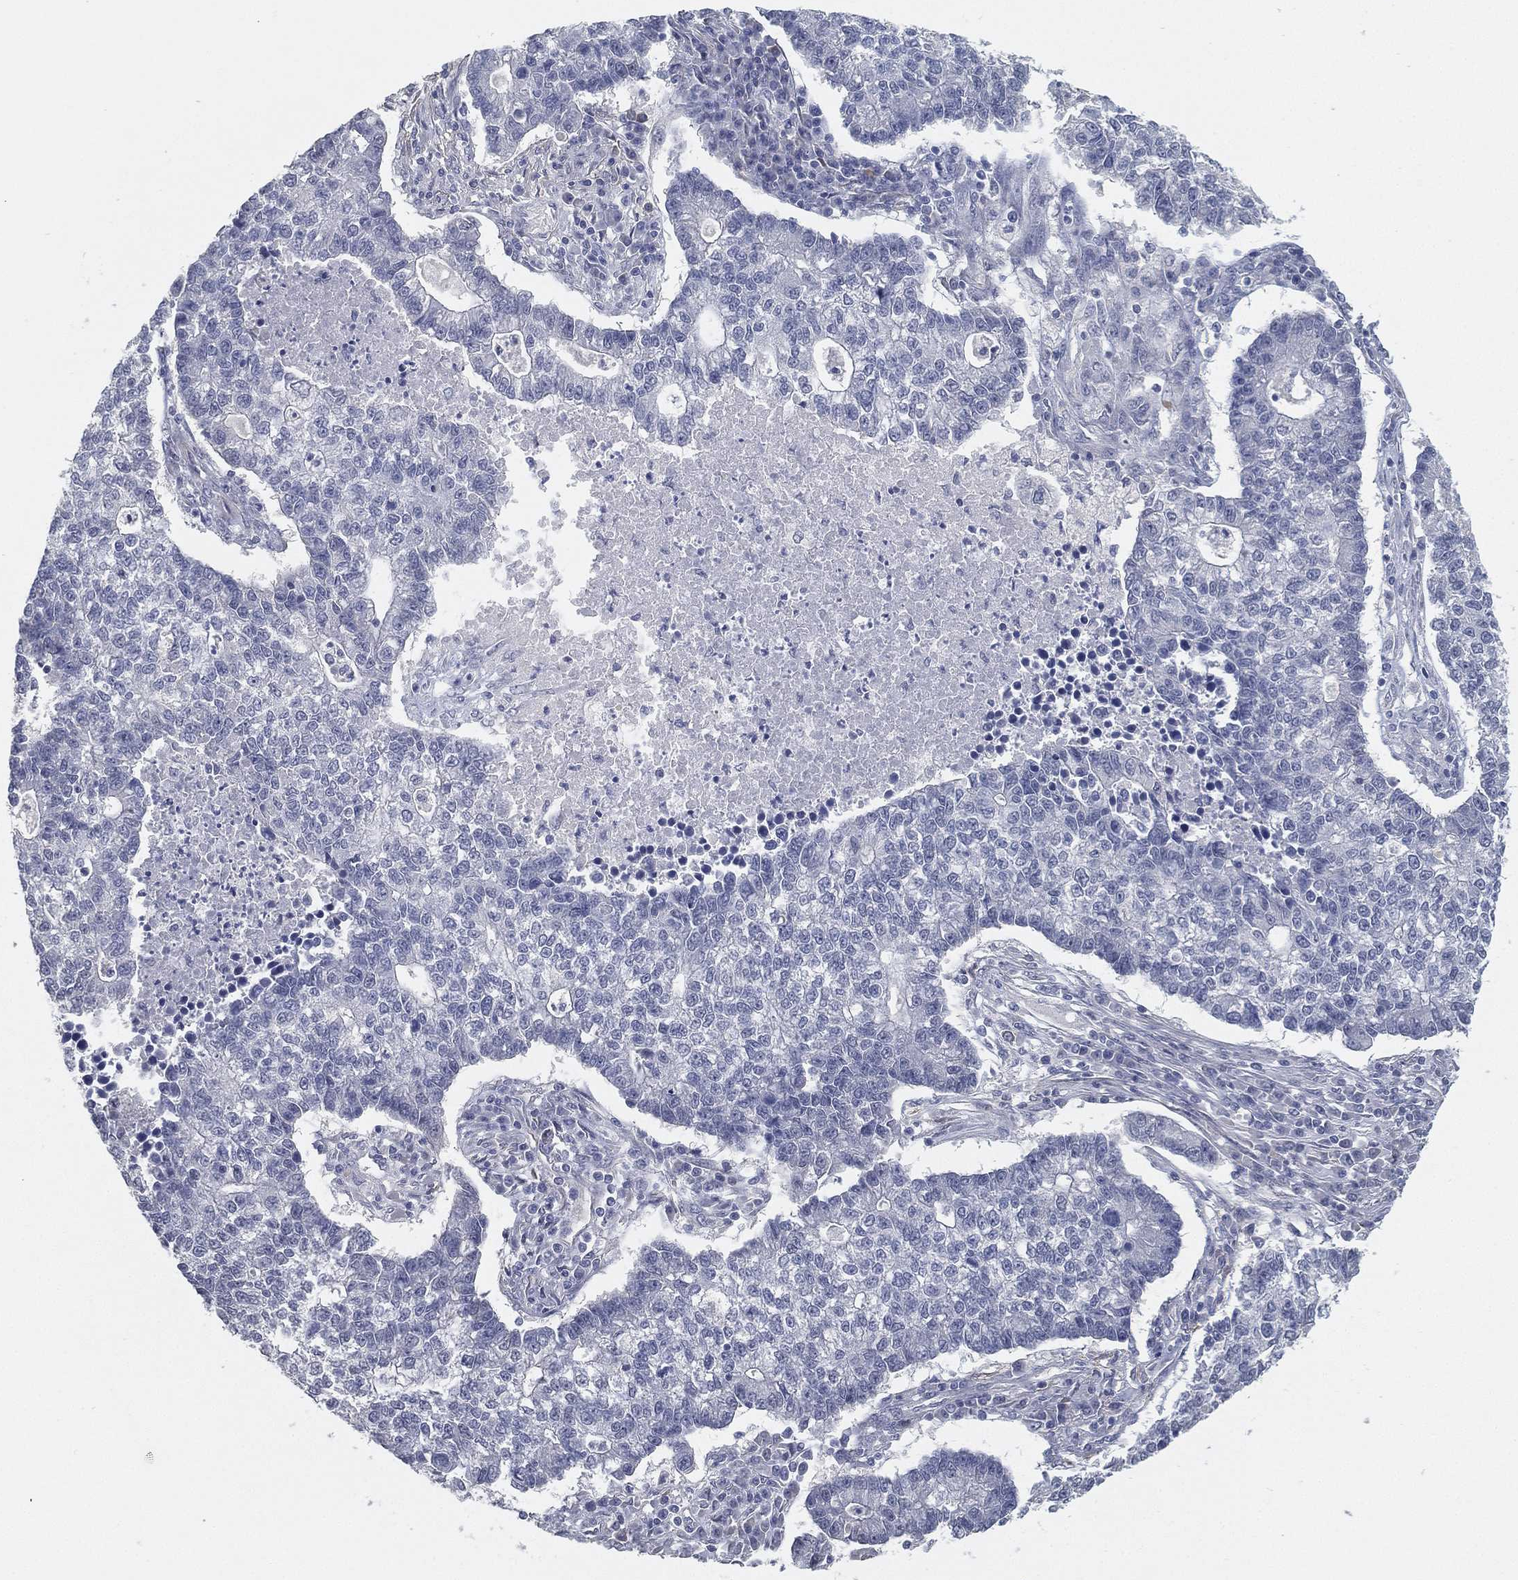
{"staining": {"intensity": "negative", "quantity": "none", "location": "none"}, "tissue": "lung cancer", "cell_type": "Tumor cells", "image_type": "cancer", "snomed": [{"axis": "morphology", "description": "Adenocarcinoma, NOS"}, {"axis": "topography", "description": "Lung"}], "caption": "The image displays no significant expression in tumor cells of adenocarcinoma (lung). (DAB (3,3'-diaminobenzidine) immunohistochemistry, high magnification).", "gene": "GPR61", "patient": {"sex": "male", "age": 57}}